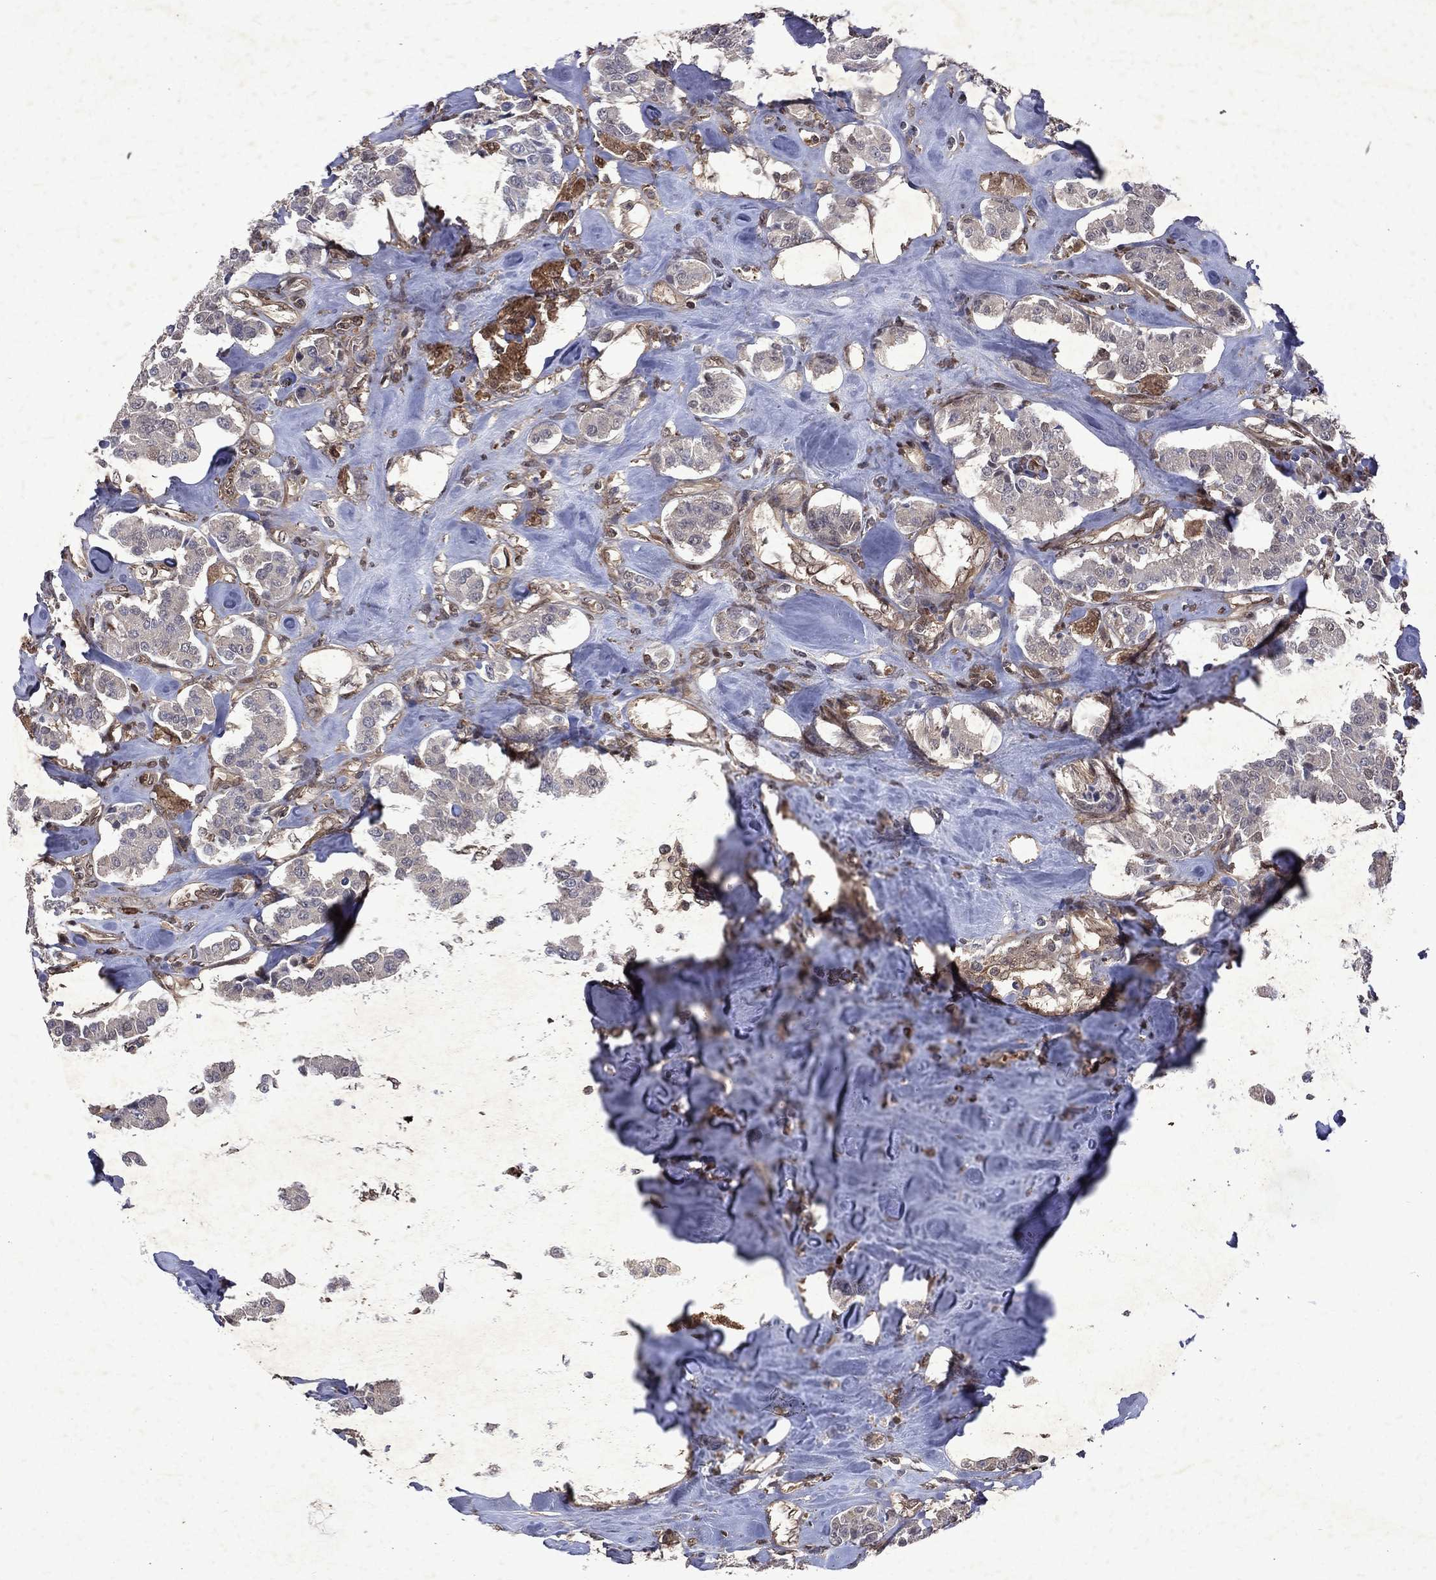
{"staining": {"intensity": "moderate", "quantity": "<25%", "location": "cytoplasmic/membranous"}, "tissue": "carcinoid", "cell_type": "Tumor cells", "image_type": "cancer", "snomed": [{"axis": "morphology", "description": "Carcinoid, malignant, NOS"}, {"axis": "topography", "description": "Pancreas"}], "caption": "Tumor cells demonstrate moderate cytoplasmic/membranous expression in about <25% of cells in carcinoid.", "gene": "MTAP", "patient": {"sex": "male", "age": 41}}